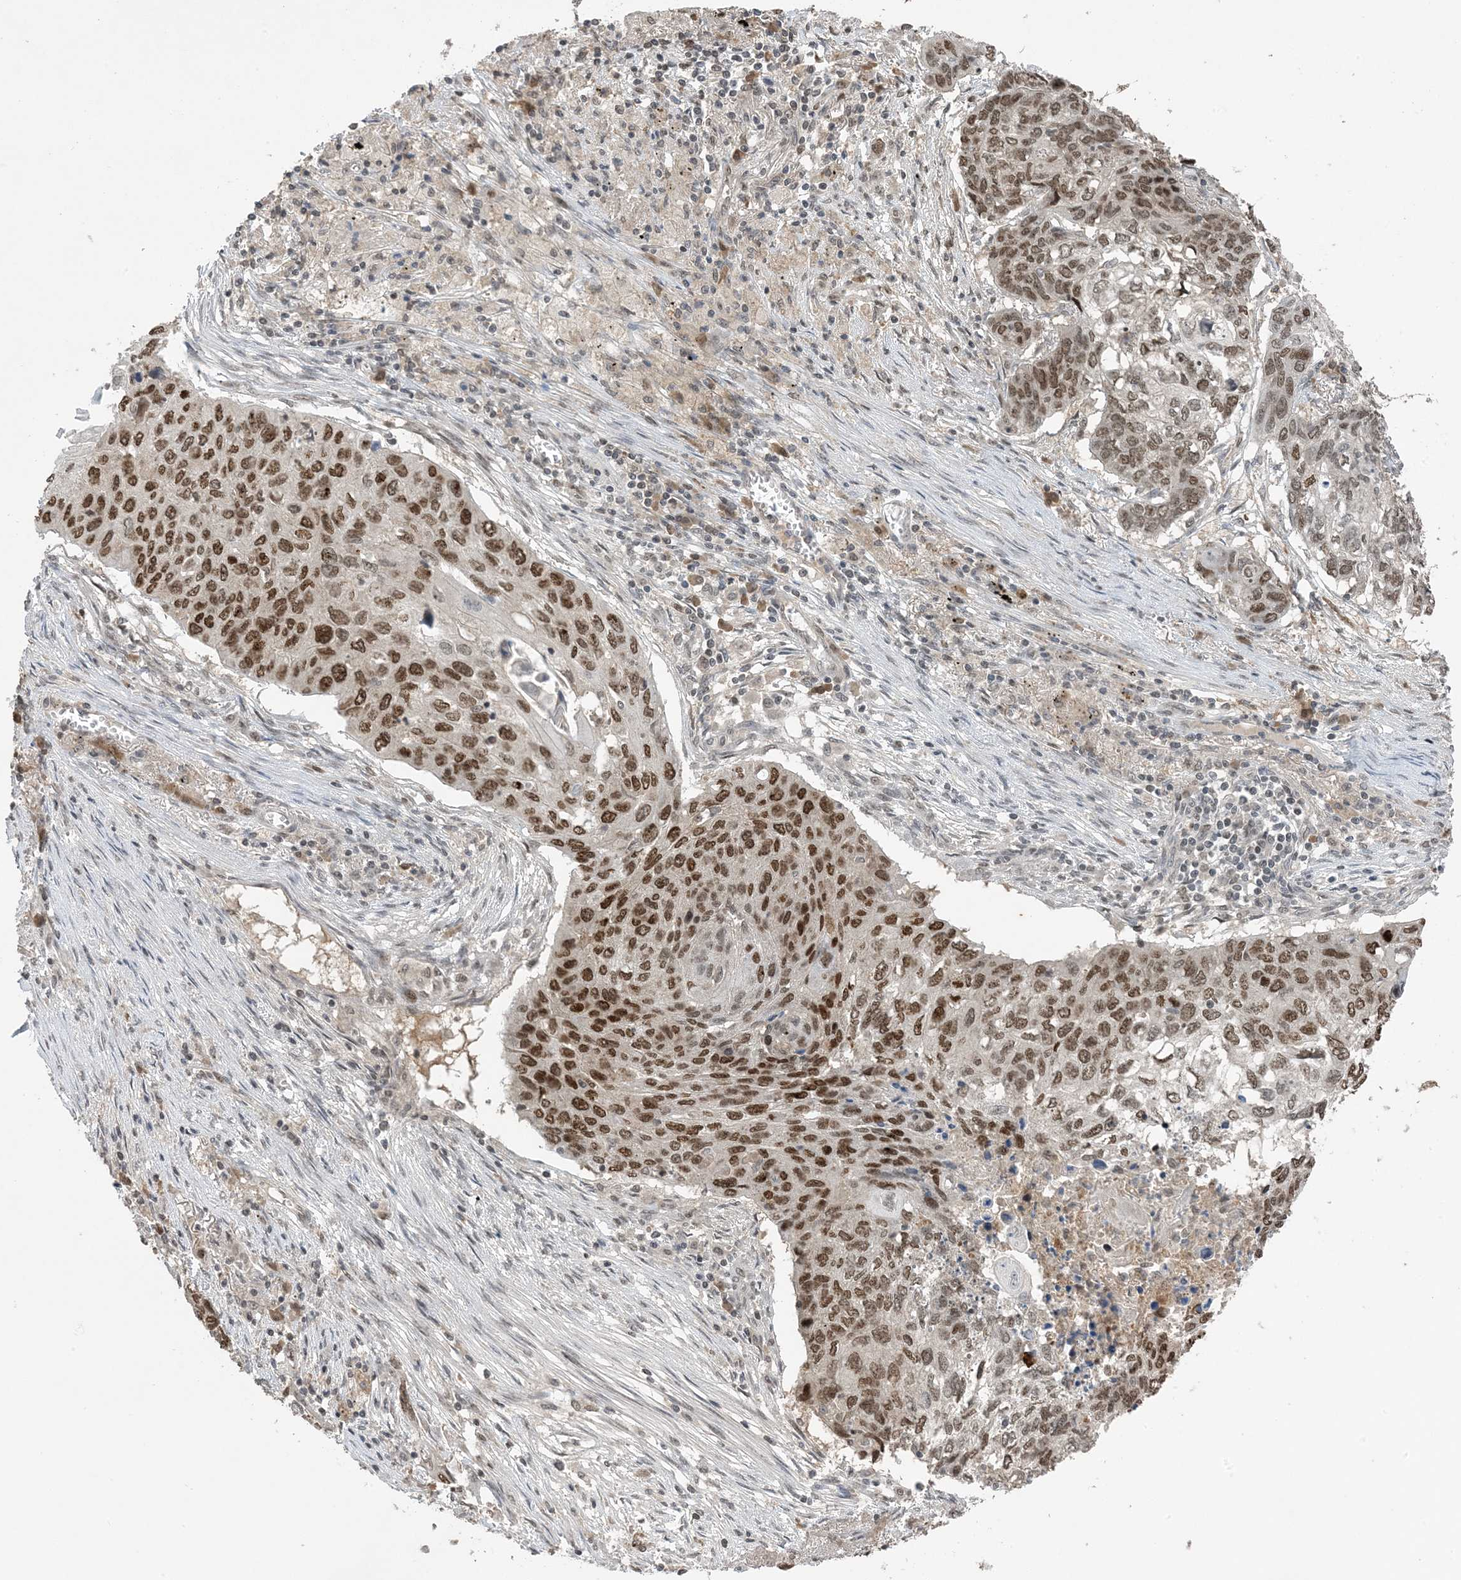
{"staining": {"intensity": "moderate", "quantity": ">75%", "location": "nuclear"}, "tissue": "lung cancer", "cell_type": "Tumor cells", "image_type": "cancer", "snomed": [{"axis": "morphology", "description": "Squamous cell carcinoma, NOS"}, {"axis": "topography", "description": "Lung"}], "caption": "Immunohistochemistry (IHC) histopathology image of neoplastic tissue: human squamous cell carcinoma (lung) stained using immunohistochemistry demonstrates medium levels of moderate protein expression localized specifically in the nuclear of tumor cells, appearing as a nuclear brown color.", "gene": "ACYP2", "patient": {"sex": "female", "age": 63}}